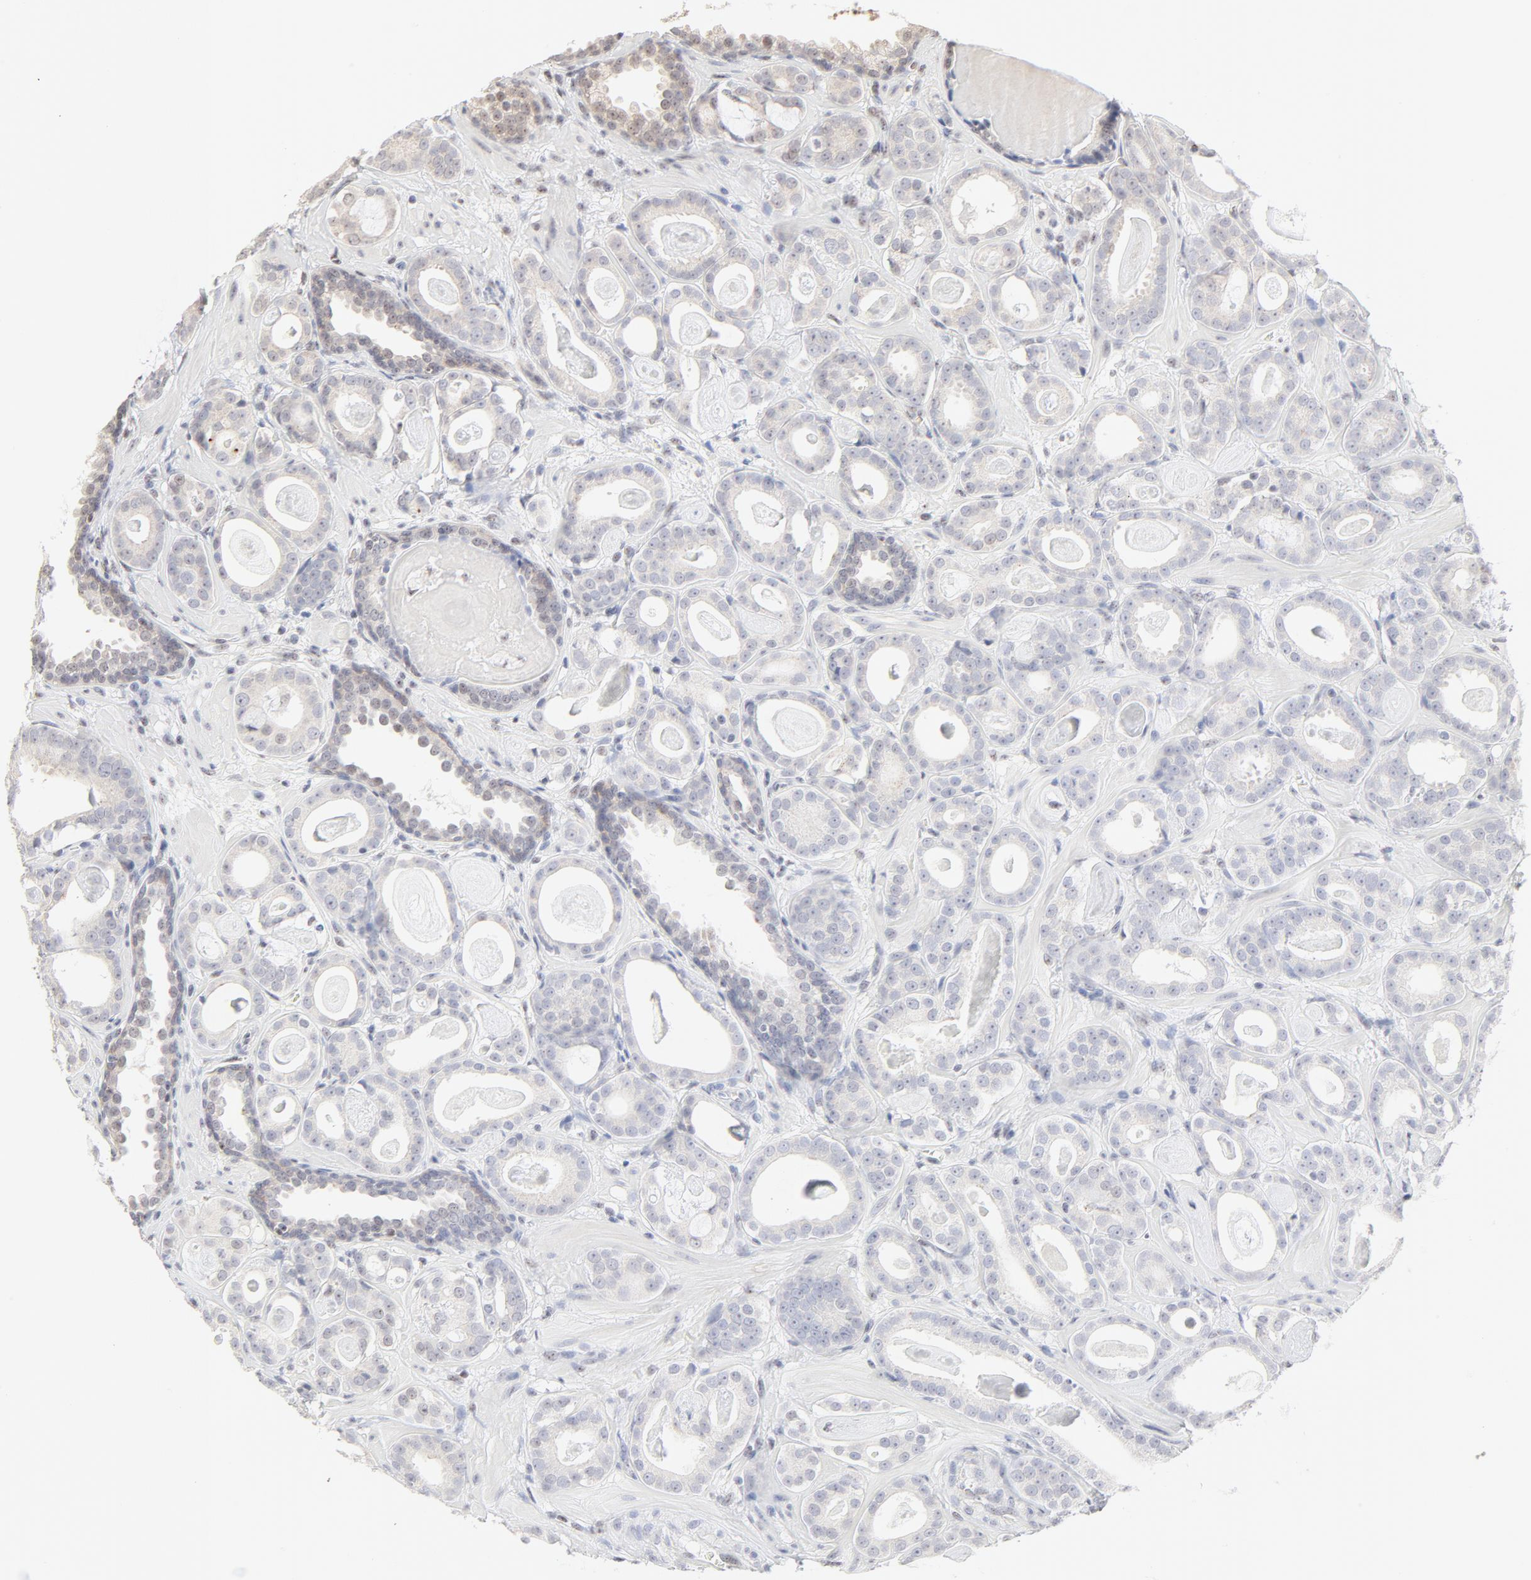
{"staining": {"intensity": "negative", "quantity": "none", "location": "none"}, "tissue": "prostate cancer", "cell_type": "Tumor cells", "image_type": "cancer", "snomed": [{"axis": "morphology", "description": "Adenocarcinoma, Low grade"}, {"axis": "topography", "description": "Prostate"}], "caption": "DAB immunohistochemical staining of prostate cancer (low-grade adenocarcinoma) exhibits no significant positivity in tumor cells. (DAB (3,3'-diaminobenzidine) immunohistochemistry (IHC) visualized using brightfield microscopy, high magnification).", "gene": "NFIL3", "patient": {"sex": "male", "age": 57}}